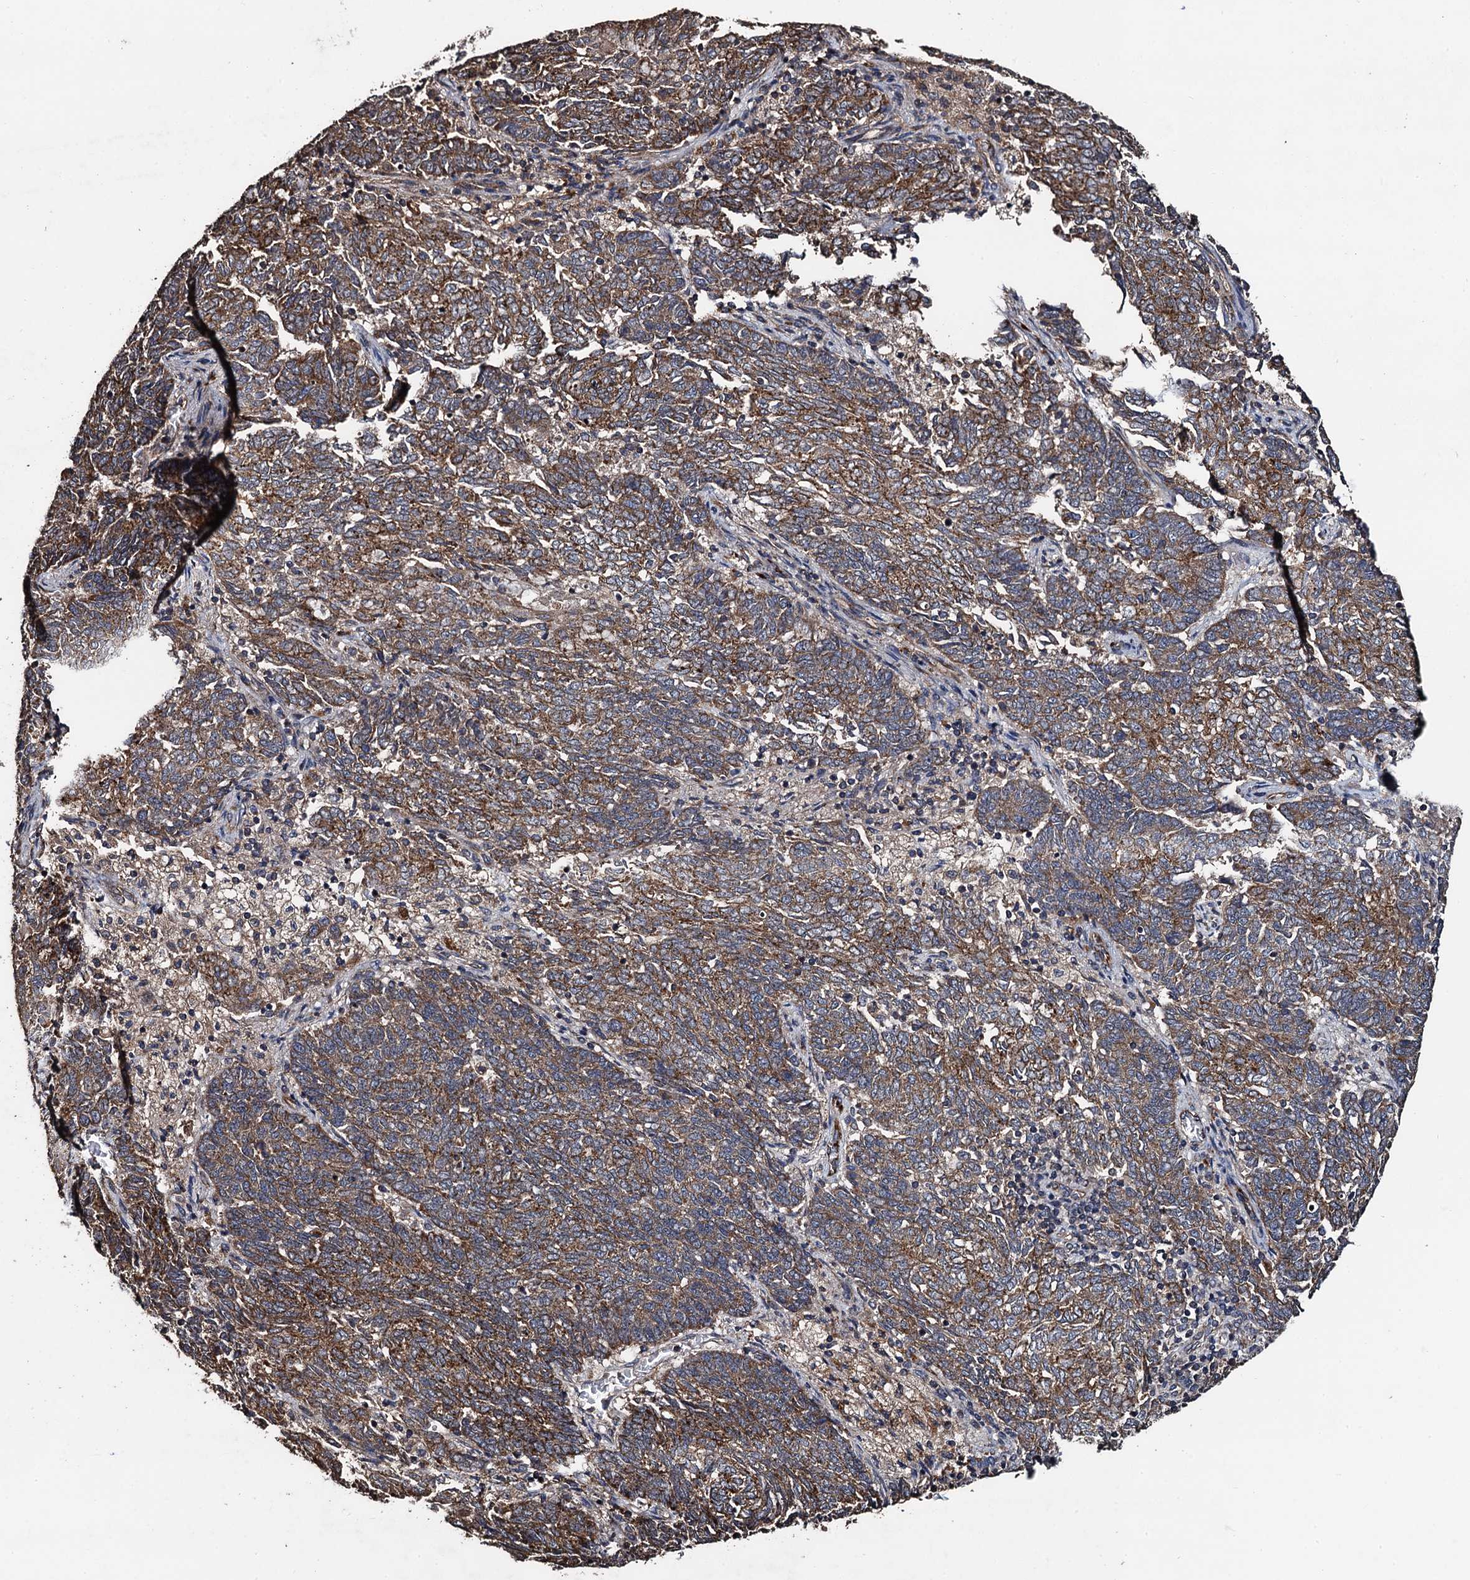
{"staining": {"intensity": "moderate", "quantity": ">75%", "location": "cytoplasmic/membranous"}, "tissue": "endometrial cancer", "cell_type": "Tumor cells", "image_type": "cancer", "snomed": [{"axis": "morphology", "description": "Adenocarcinoma, NOS"}, {"axis": "topography", "description": "Endometrium"}], "caption": "The histopathology image demonstrates staining of endometrial cancer, revealing moderate cytoplasmic/membranous protein expression (brown color) within tumor cells.", "gene": "PPTC7", "patient": {"sex": "female", "age": 80}}